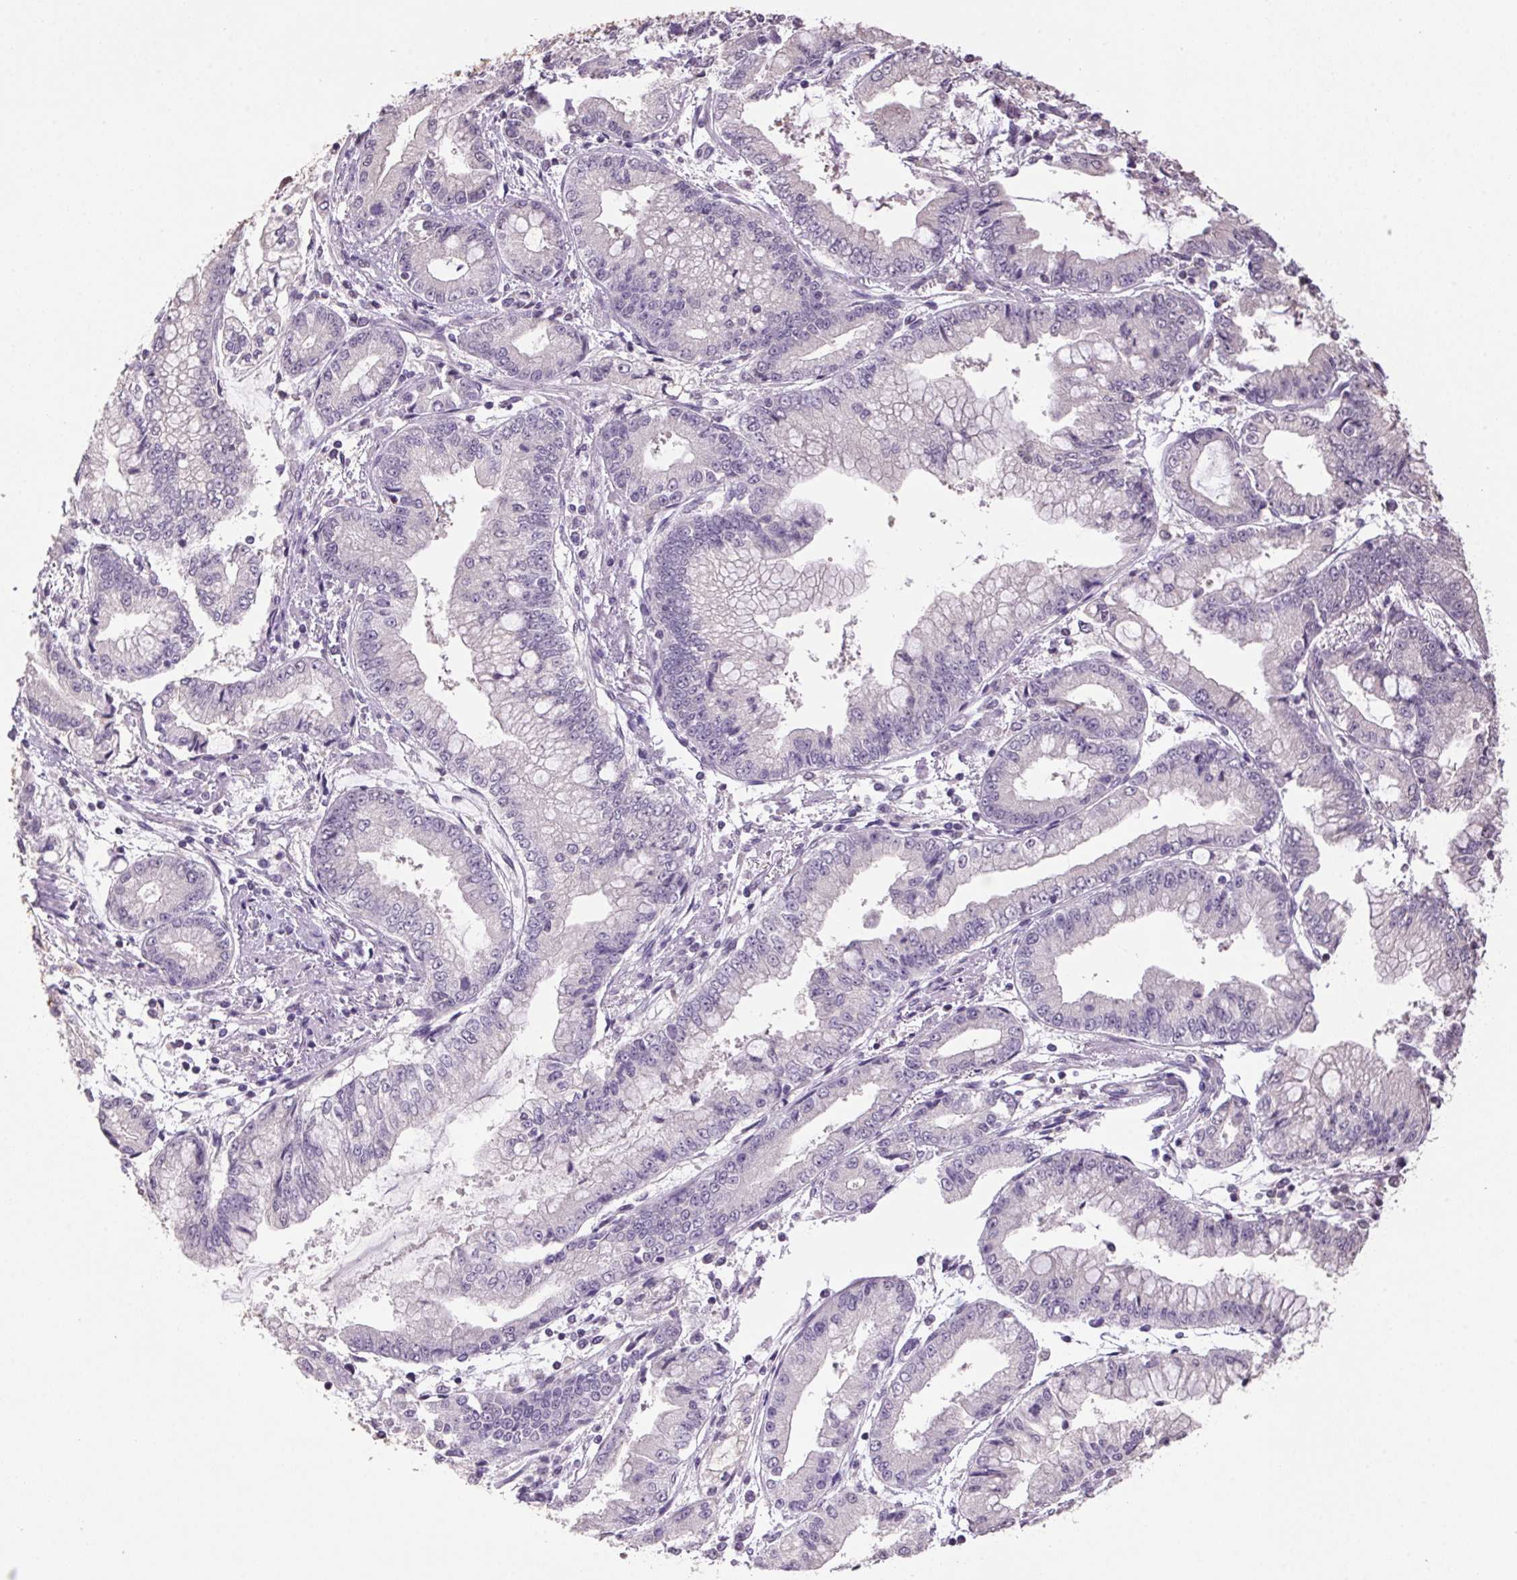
{"staining": {"intensity": "negative", "quantity": "none", "location": "none"}, "tissue": "stomach cancer", "cell_type": "Tumor cells", "image_type": "cancer", "snomed": [{"axis": "morphology", "description": "Adenocarcinoma, NOS"}, {"axis": "topography", "description": "Stomach, upper"}], "caption": "Micrograph shows no protein expression in tumor cells of adenocarcinoma (stomach) tissue.", "gene": "VWA3B", "patient": {"sex": "female", "age": 74}}